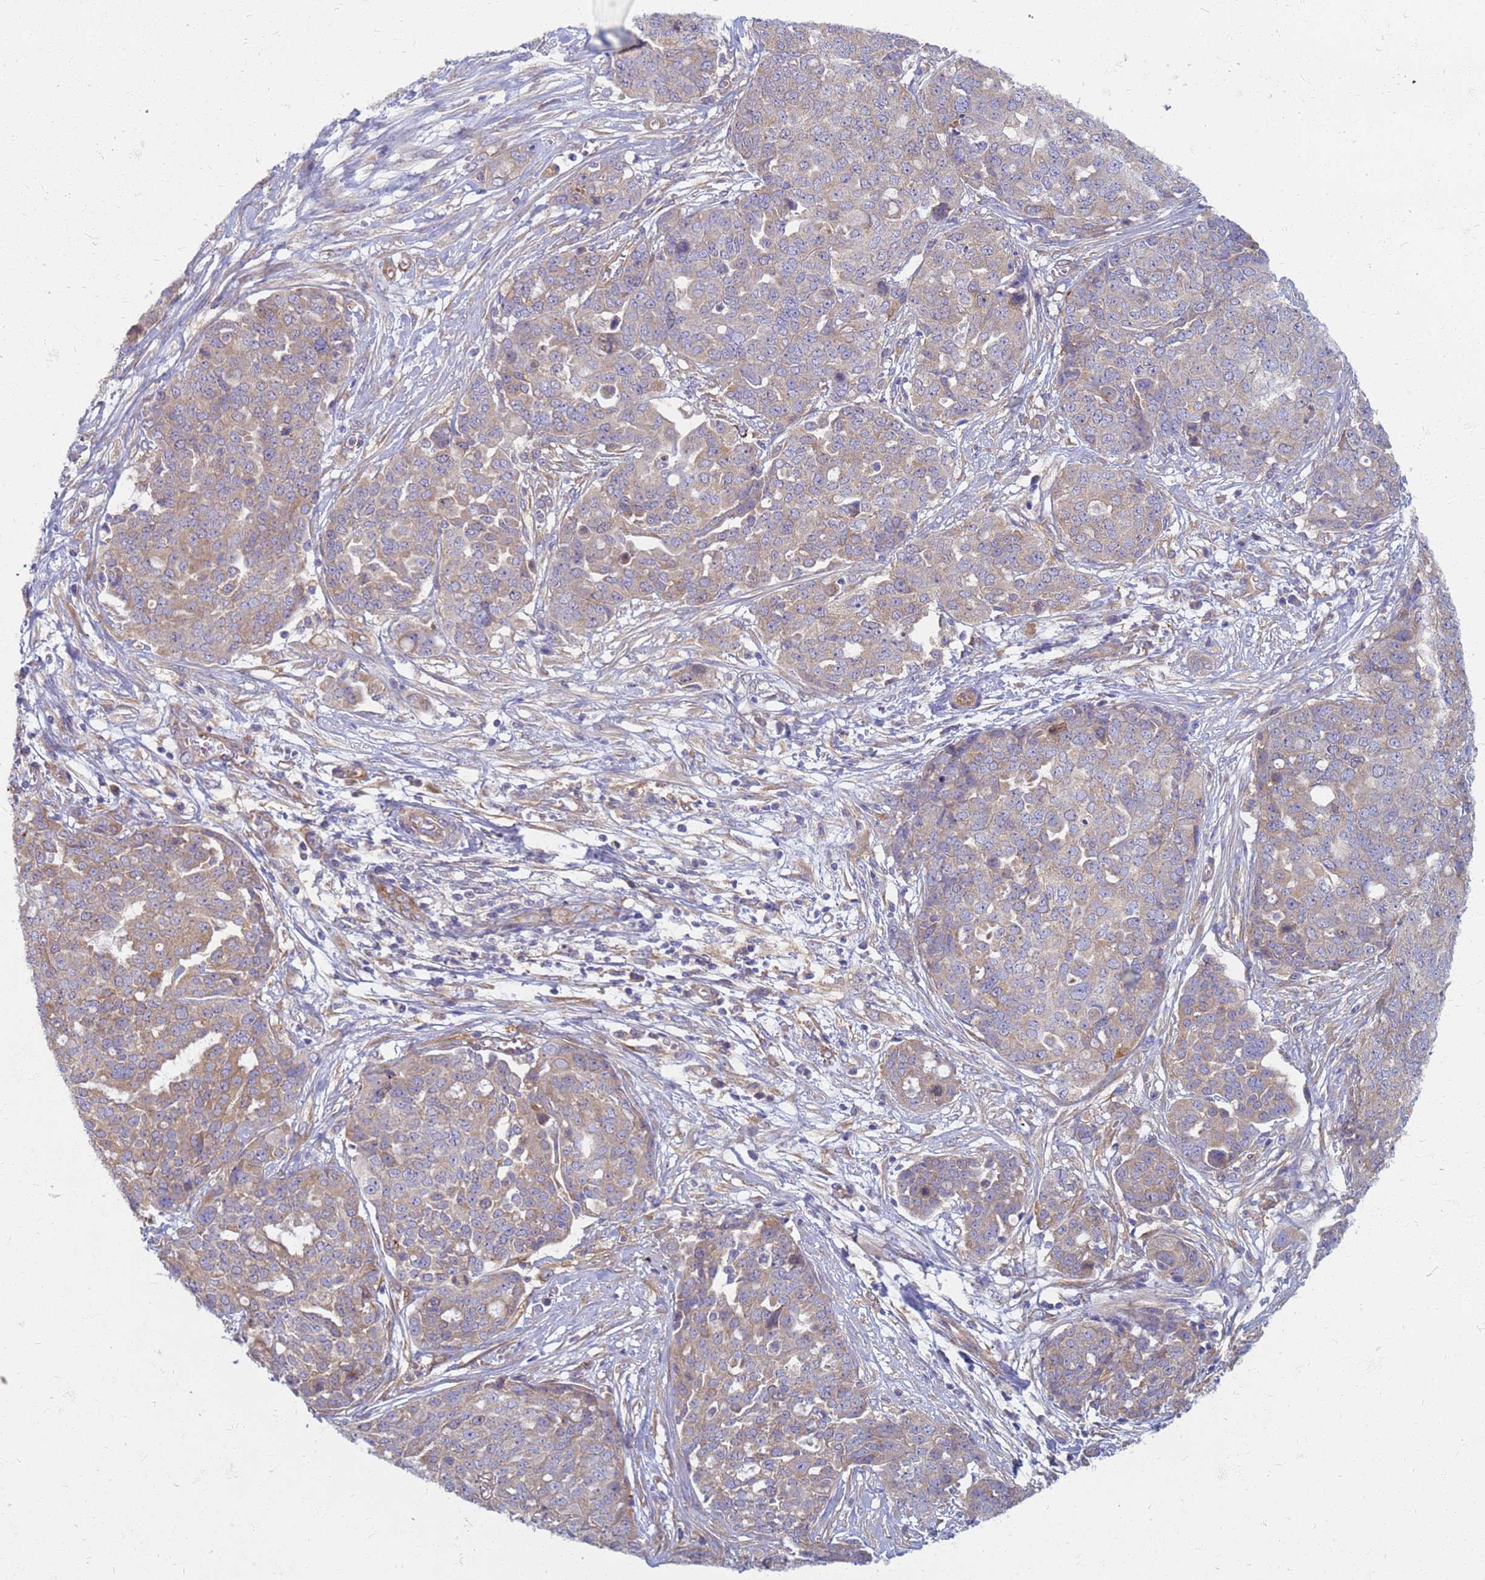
{"staining": {"intensity": "weak", "quantity": ">75%", "location": "cytoplasmic/membranous"}, "tissue": "ovarian cancer", "cell_type": "Tumor cells", "image_type": "cancer", "snomed": [{"axis": "morphology", "description": "Cystadenocarcinoma, serous, NOS"}, {"axis": "topography", "description": "Soft tissue"}, {"axis": "topography", "description": "Ovary"}], "caption": "Immunohistochemistry (IHC) (DAB (3,3'-diaminobenzidine)) staining of human ovarian cancer (serous cystadenocarcinoma) exhibits weak cytoplasmic/membranous protein positivity in about >75% of tumor cells.", "gene": "EEA1", "patient": {"sex": "female", "age": 57}}